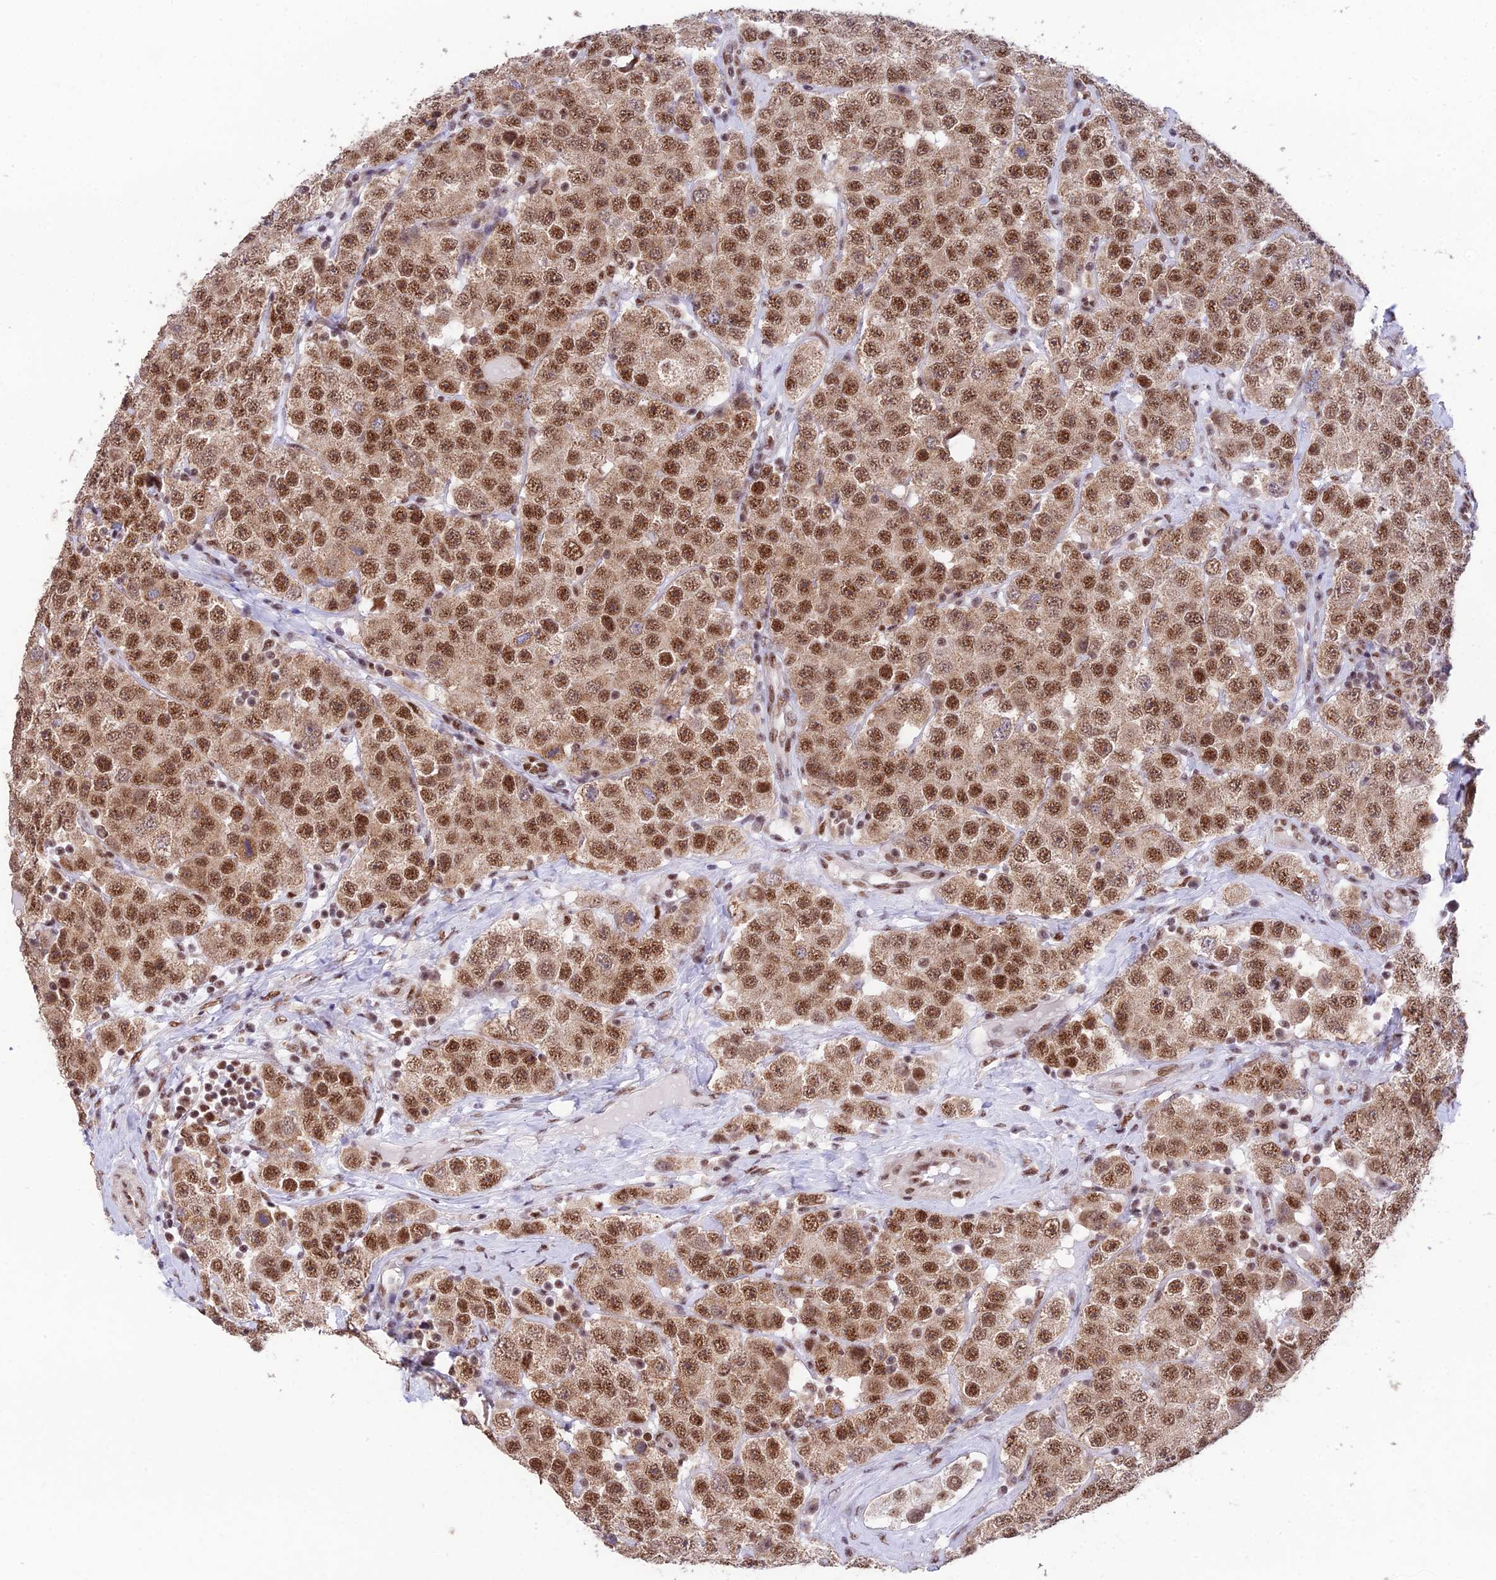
{"staining": {"intensity": "moderate", "quantity": ">75%", "location": "cytoplasmic/membranous,nuclear"}, "tissue": "testis cancer", "cell_type": "Tumor cells", "image_type": "cancer", "snomed": [{"axis": "morphology", "description": "Seminoma, NOS"}, {"axis": "topography", "description": "Testis"}], "caption": "This photomicrograph exhibits IHC staining of testis seminoma, with medium moderate cytoplasmic/membranous and nuclear staining in approximately >75% of tumor cells.", "gene": "THOC7", "patient": {"sex": "male", "age": 28}}